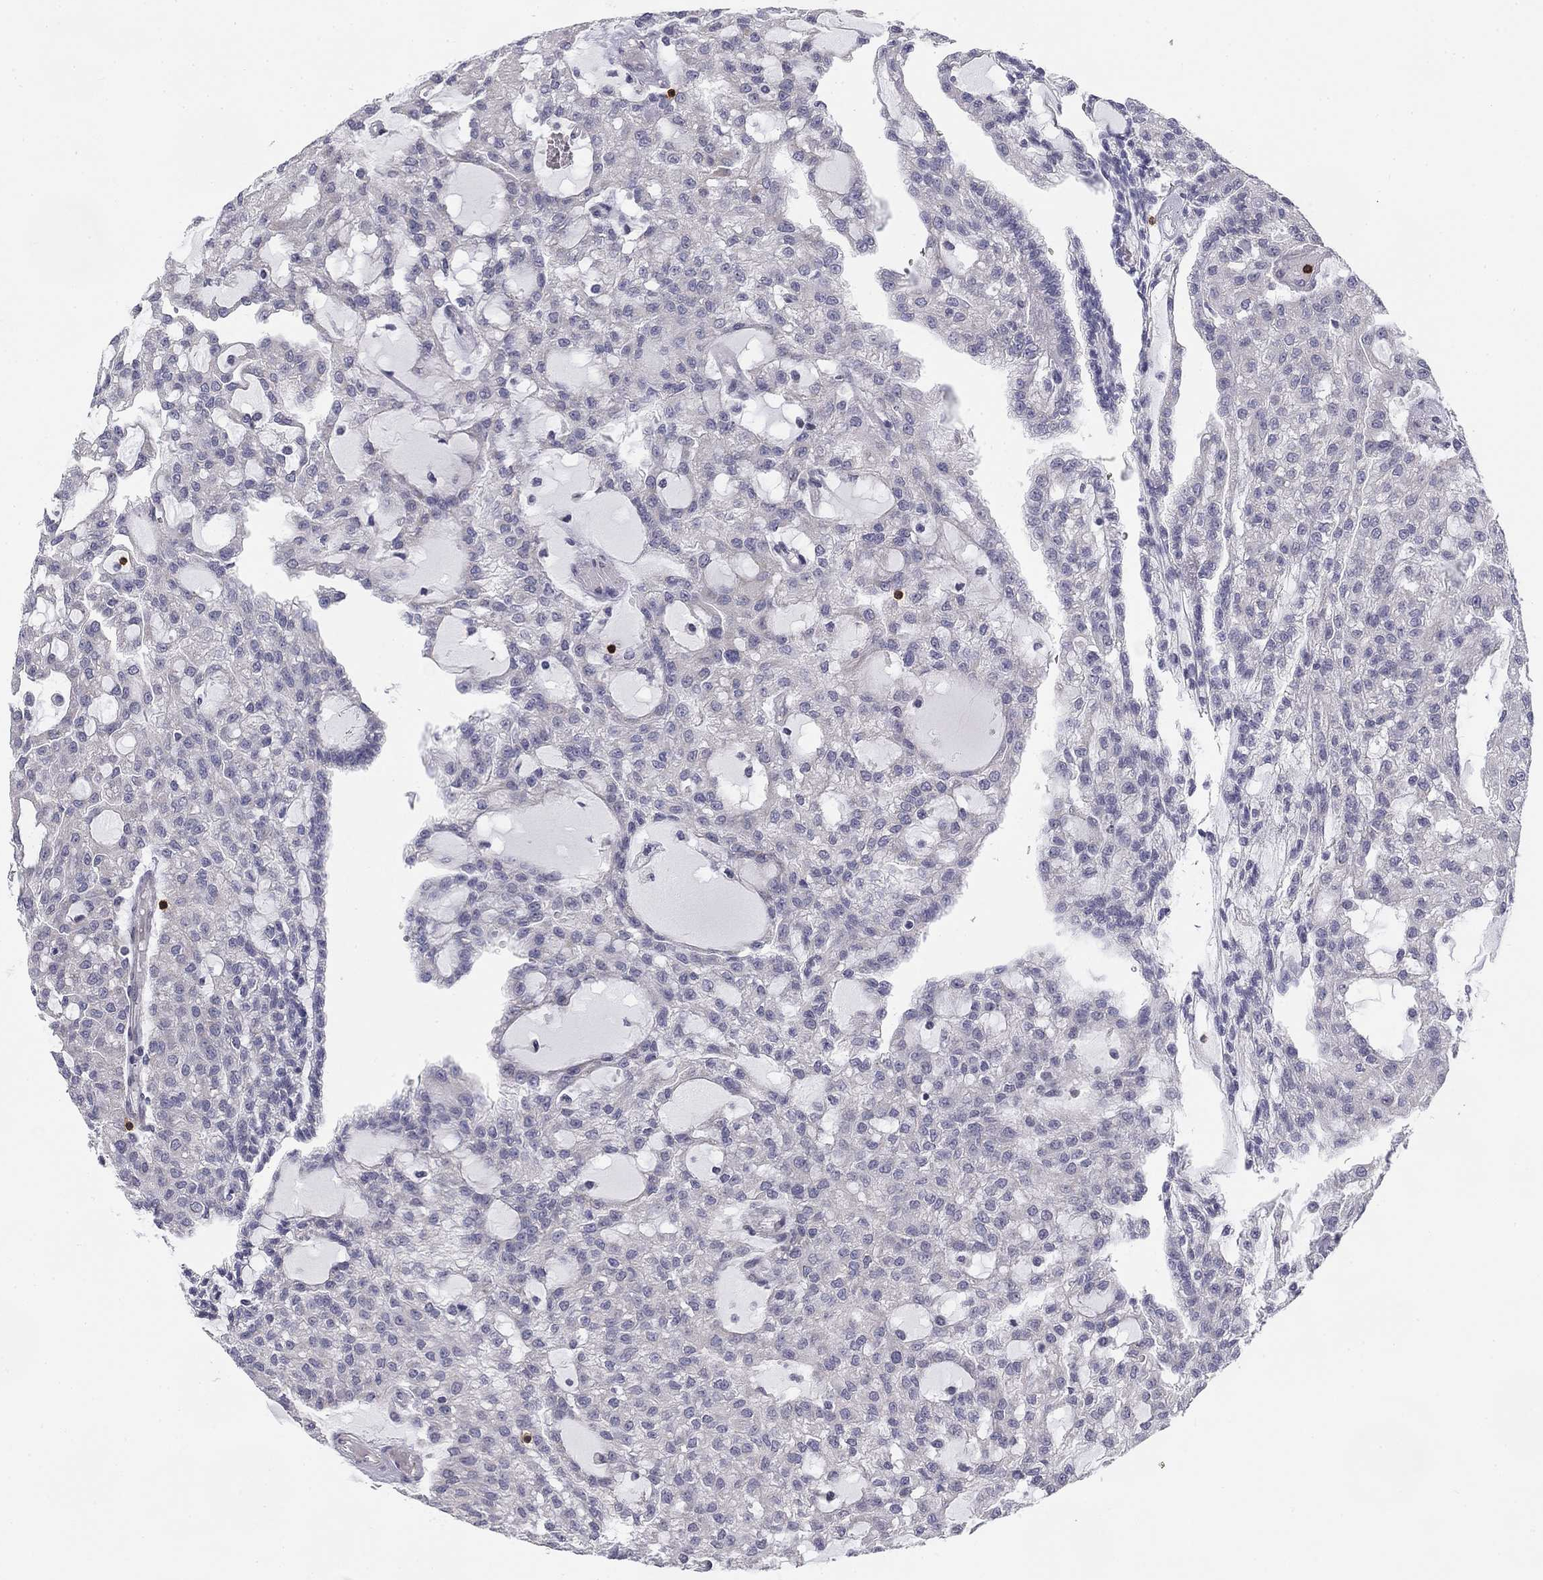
{"staining": {"intensity": "negative", "quantity": "none", "location": "none"}, "tissue": "renal cancer", "cell_type": "Tumor cells", "image_type": "cancer", "snomed": [{"axis": "morphology", "description": "Adenocarcinoma, NOS"}, {"axis": "topography", "description": "Kidney"}], "caption": "Tumor cells are negative for brown protein staining in renal cancer (adenocarcinoma). (Stains: DAB (3,3'-diaminobenzidine) IHC with hematoxylin counter stain, Microscopy: brightfield microscopy at high magnification).", "gene": "TRAT1", "patient": {"sex": "male", "age": 63}}